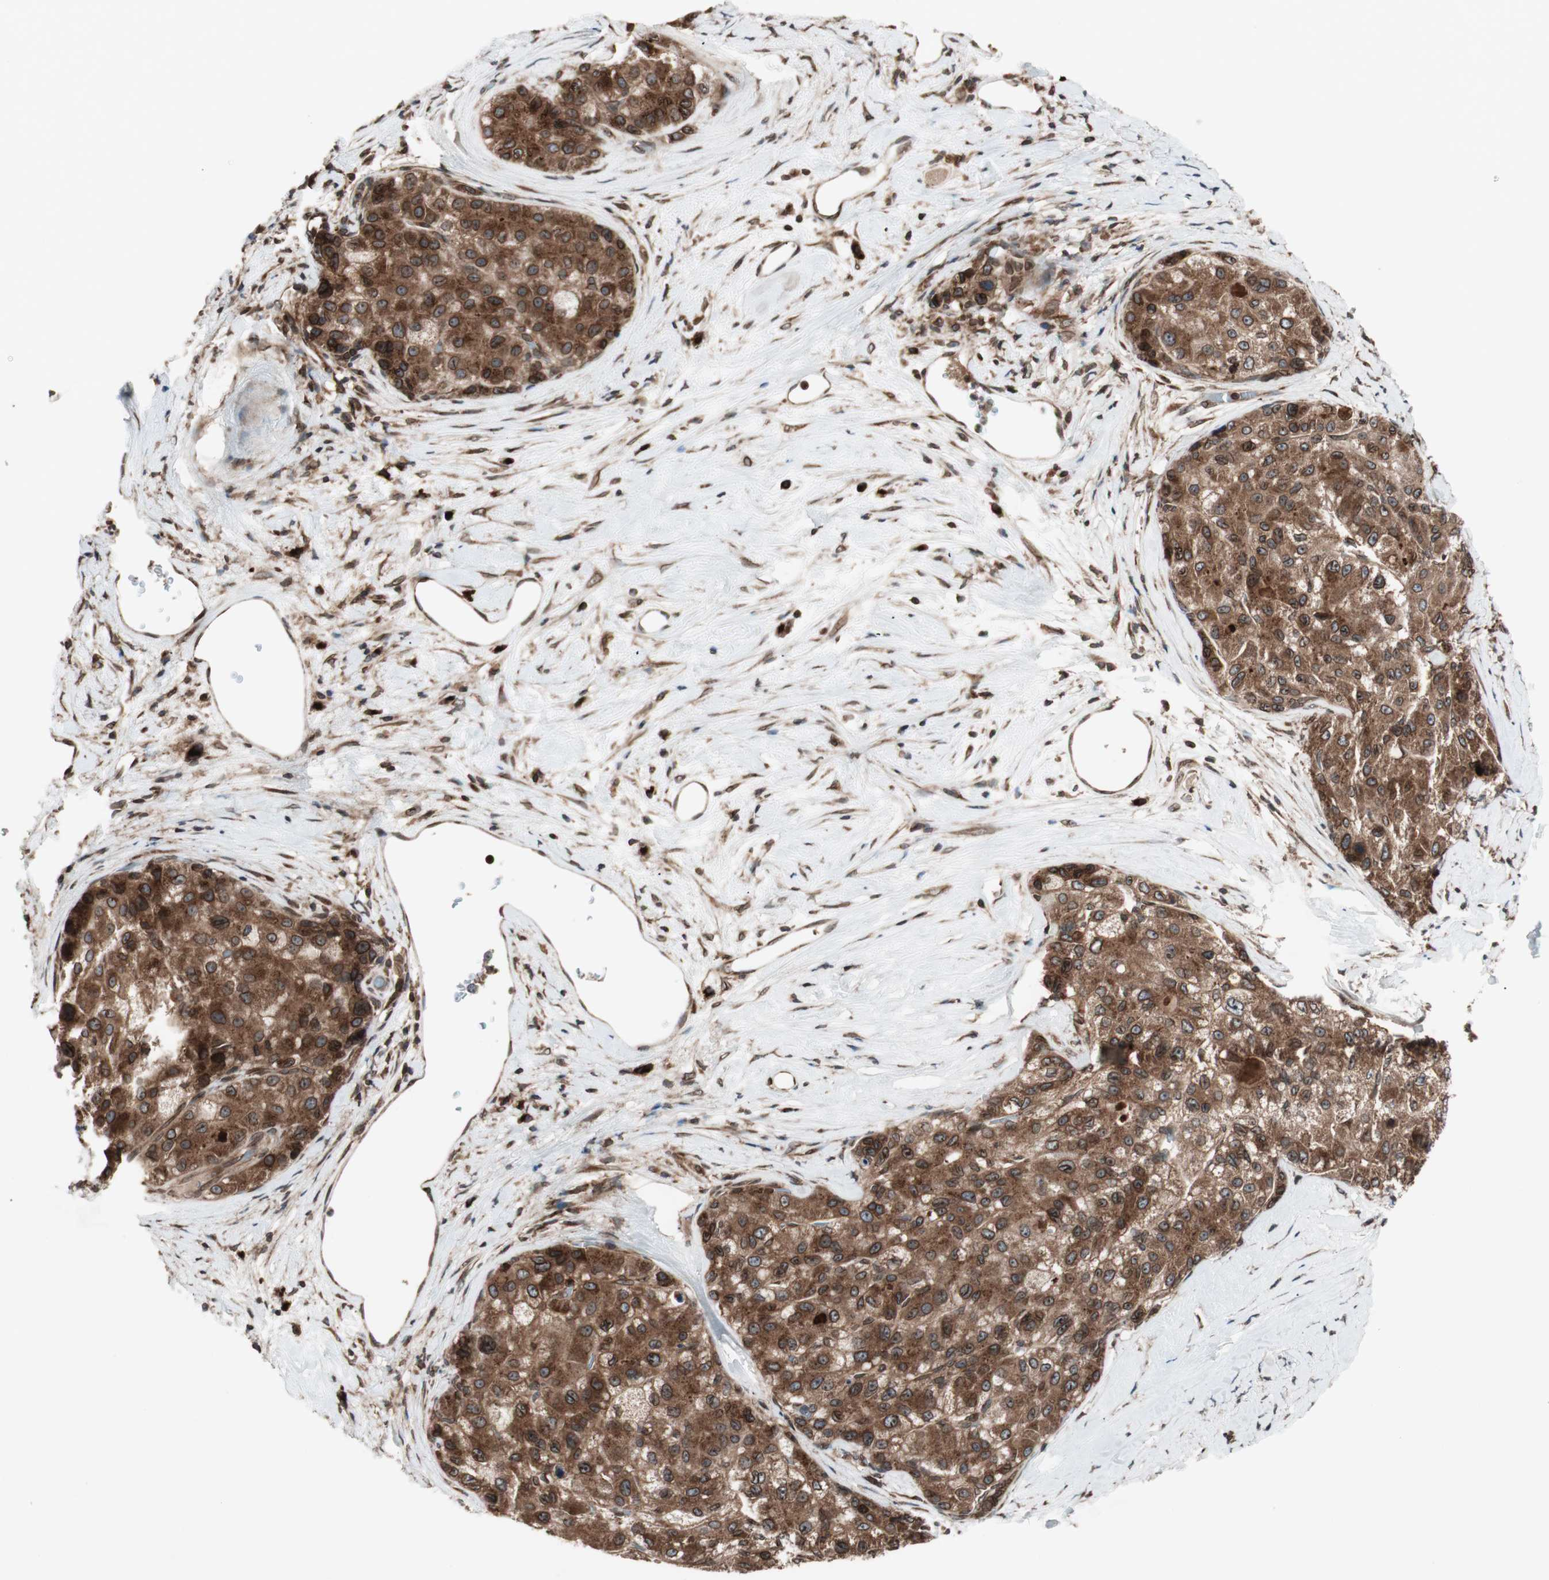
{"staining": {"intensity": "strong", "quantity": ">75%", "location": "cytoplasmic/membranous,nuclear"}, "tissue": "liver cancer", "cell_type": "Tumor cells", "image_type": "cancer", "snomed": [{"axis": "morphology", "description": "Carcinoma, Hepatocellular, NOS"}, {"axis": "topography", "description": "Liver"}], "caption": "Immunohistochemistry (DAB (3,3'-diaminobenzidine)) staining of hepatocellular carcinoma (liver) shows strong cytoplasmic/membranous and nuclear protein staining in about >75% of tumor cells.", "gene": "NUP62", "patient": {"sex": "male", "age": 80}}